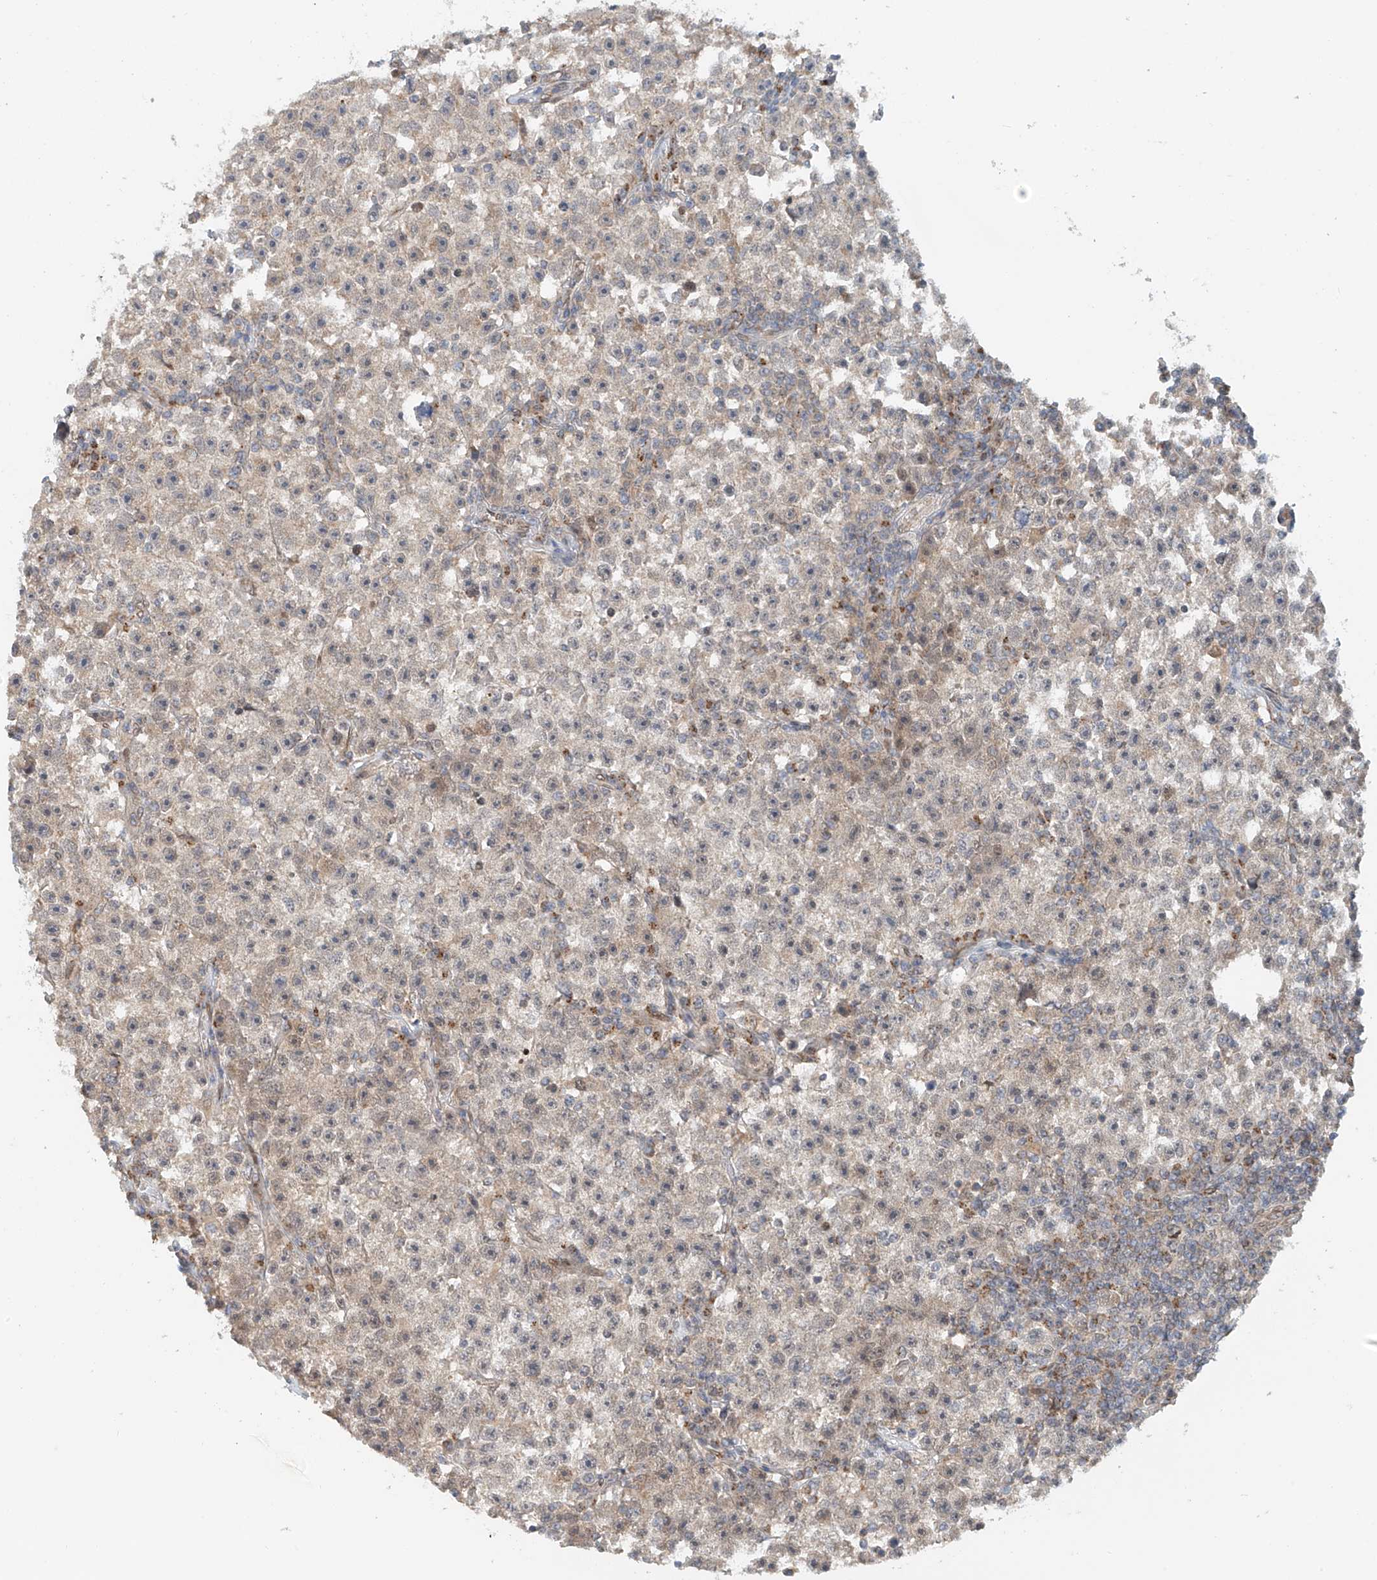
{"staining": {"intensity": "negative", "quantity": "none", "location": "none"}, "tissue": "testis cancer", "cell_type": "Tumor cells", "image_type": "cancer", "snomed": [{"axis": "morphology", "description": "Seminoma, NOS"}, {"axis": "topography", "description": "Testis"}], "caption": "Image shows no significant protein staining in tumor cells of seminoma (testis).", "gene": "STARD9", "patient": {"sex": "male", "age": 22}}